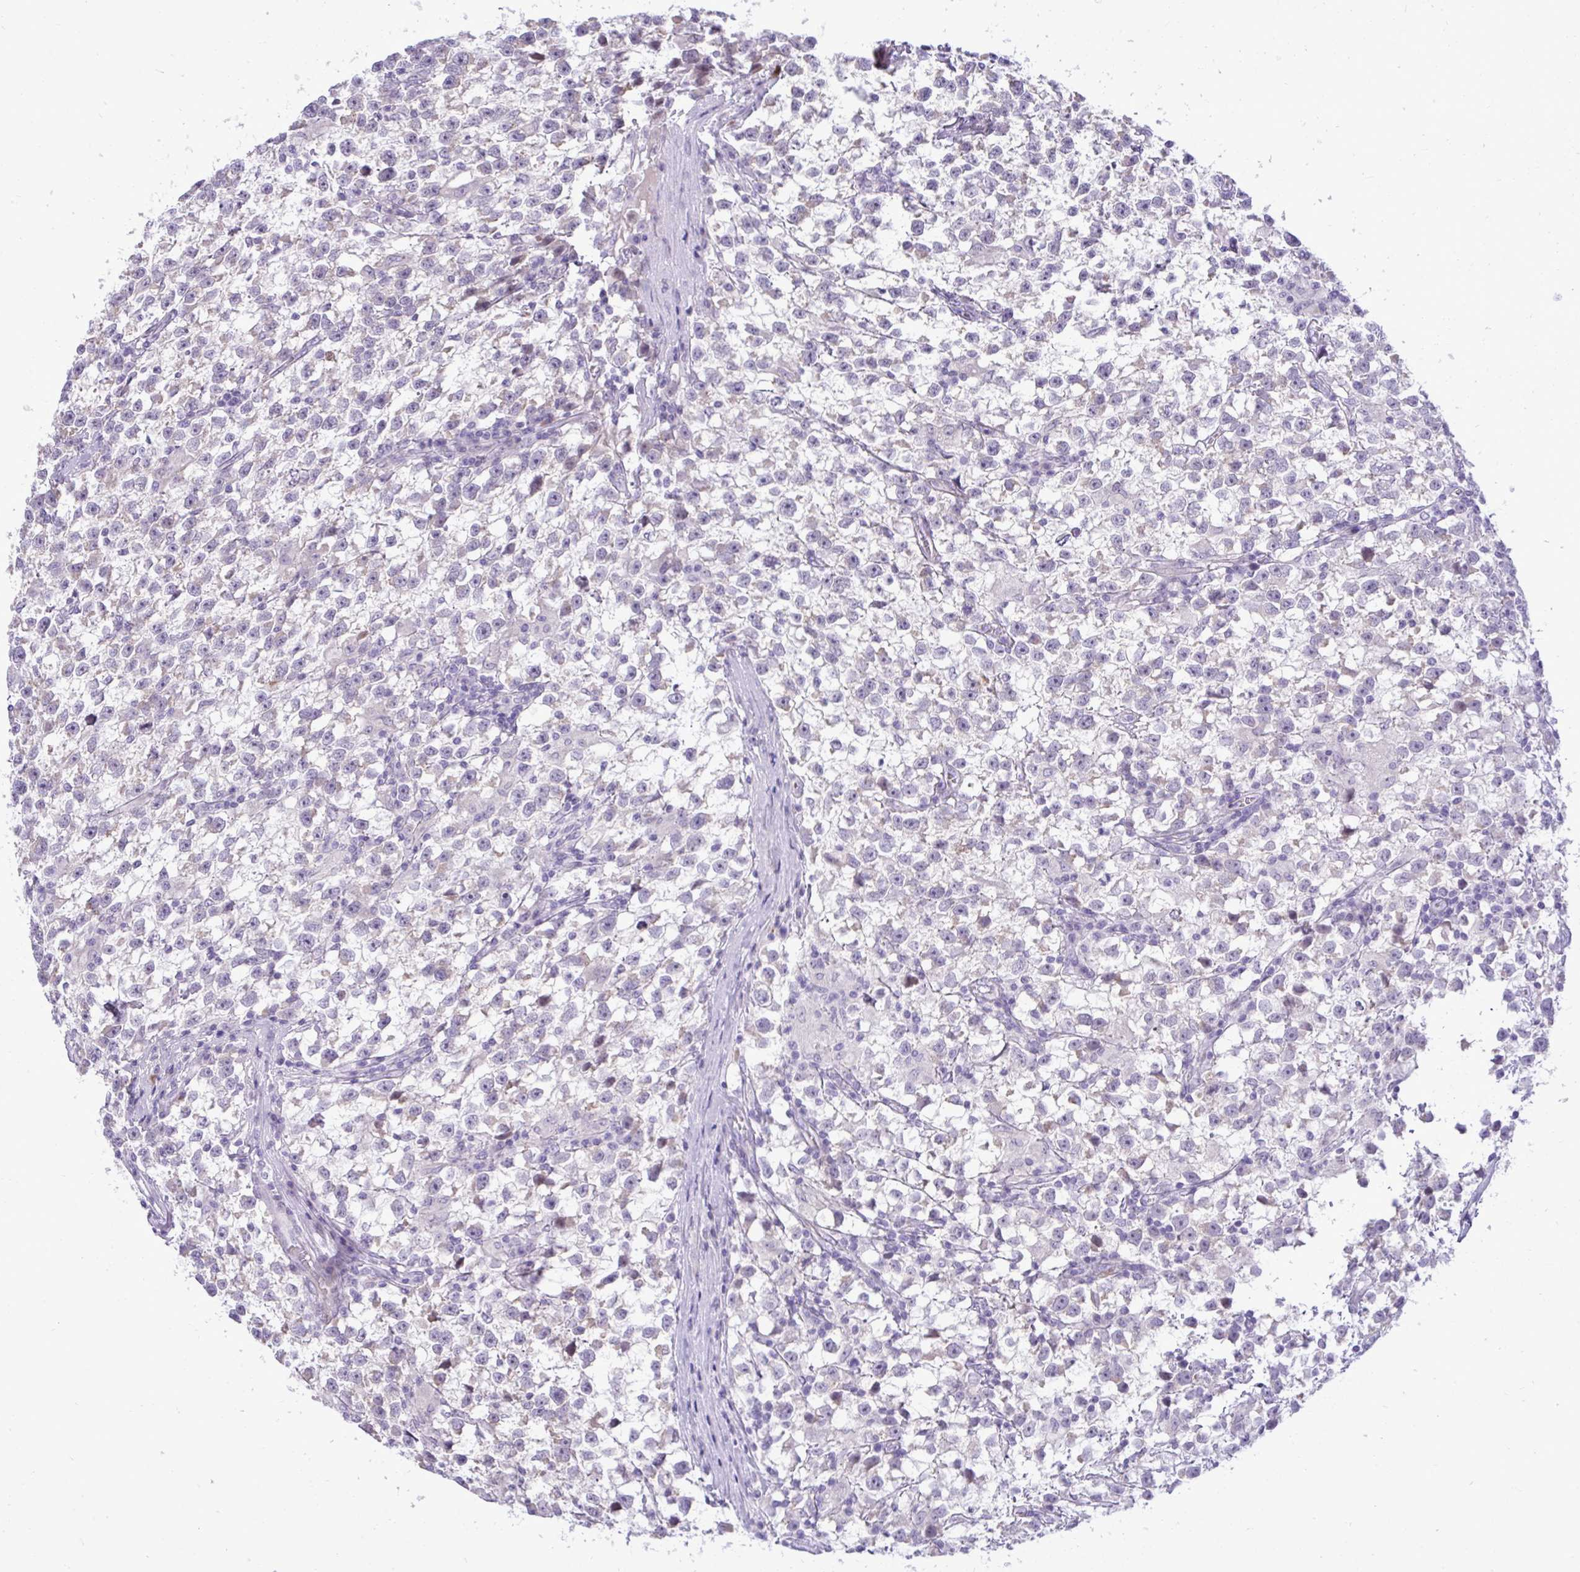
{"staining": {"intensity": "negative", "quantity": "none", "location": "none"}, "tissue": "testis cancer", "cell_type": "Tumor cells", "image_type": "cancer", "snomed": [{"axis": "morphology", "description": "Seminoma, NOS"}, {"axis": "topography", "description": "Testis"}], "caption": "Photomicrograph shows no significant protein expression in tumor cells of testis seminoma.", "gene": "SPAG1", "patient": {"sex": "male", "age": 31}}